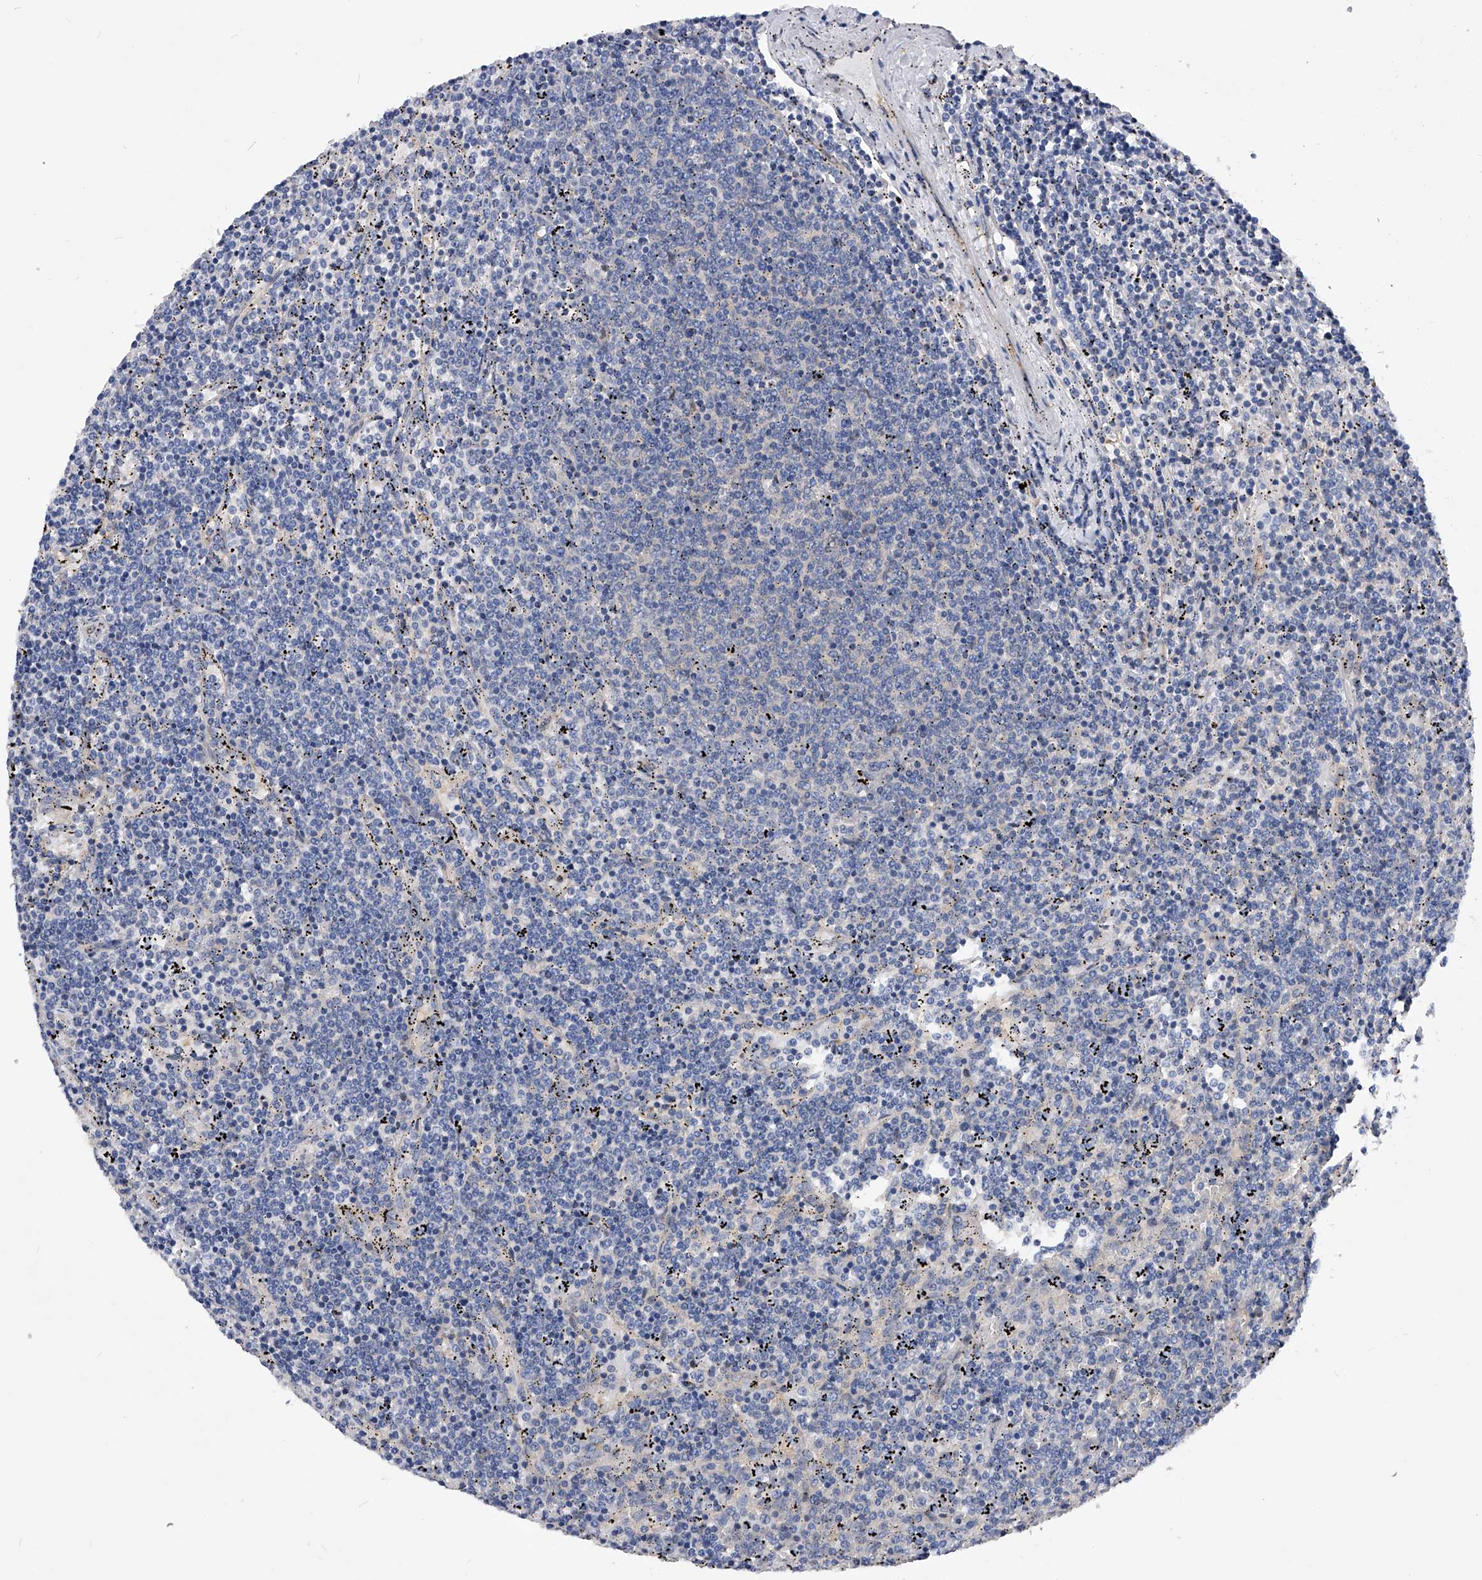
{"staining": {"intensity": "negative", "quantity": "none", "location": "none"}, "tissue": "lymphoma", "cell_type": "Tumor cells", "image_type": "cancer", "snomed": [{"axis": "morphology", "description": "Malignant lymphoma, non-Hodgkin's type, Low grade"}, {"axis": "topography", "description": "Spleen"}], "caption": "The photomicrograph reveals no staining of tumor cells in malignant lymphoma, non-Hodgkin's type (low-grade).", "gene": "PPP5C", "patient": {"sex": "female", "age": 50}}